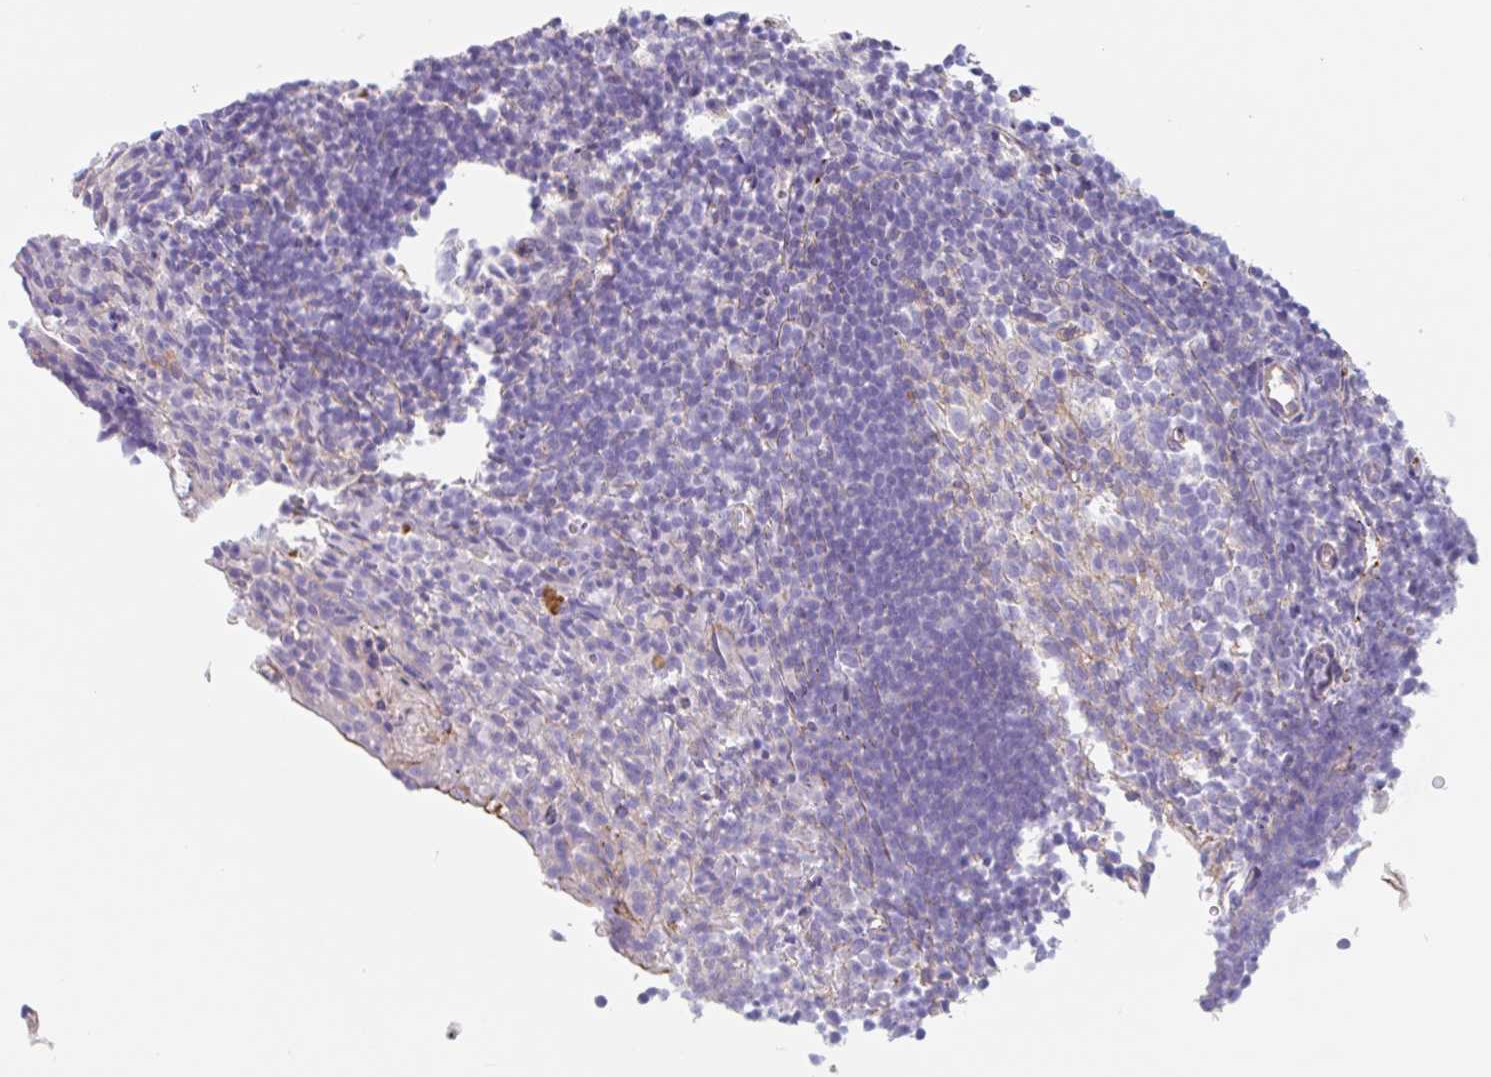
{"staining": {"intensity": "negative", "quantity": "none", "location": "none"}, "tissue": "tonsil", "cell_type": "Germinal center cells", "image_type": "normal", "snomed": [{"axis": "morphology", "description": "Normal tissue, NOS"}, {"axis": "topography", "description": "Tonsil"}], "caption": "The immunohistochemistry (IHC) photomicrograph has no significant expression in germinal center cells of tonsil. (DAB (3,3'-diaminobenzidine) immunohistochemistry (IHC) with hematoxylin counter stain).", "gene": "LENG9", "patient": {"sex": "female", "age": 10}}